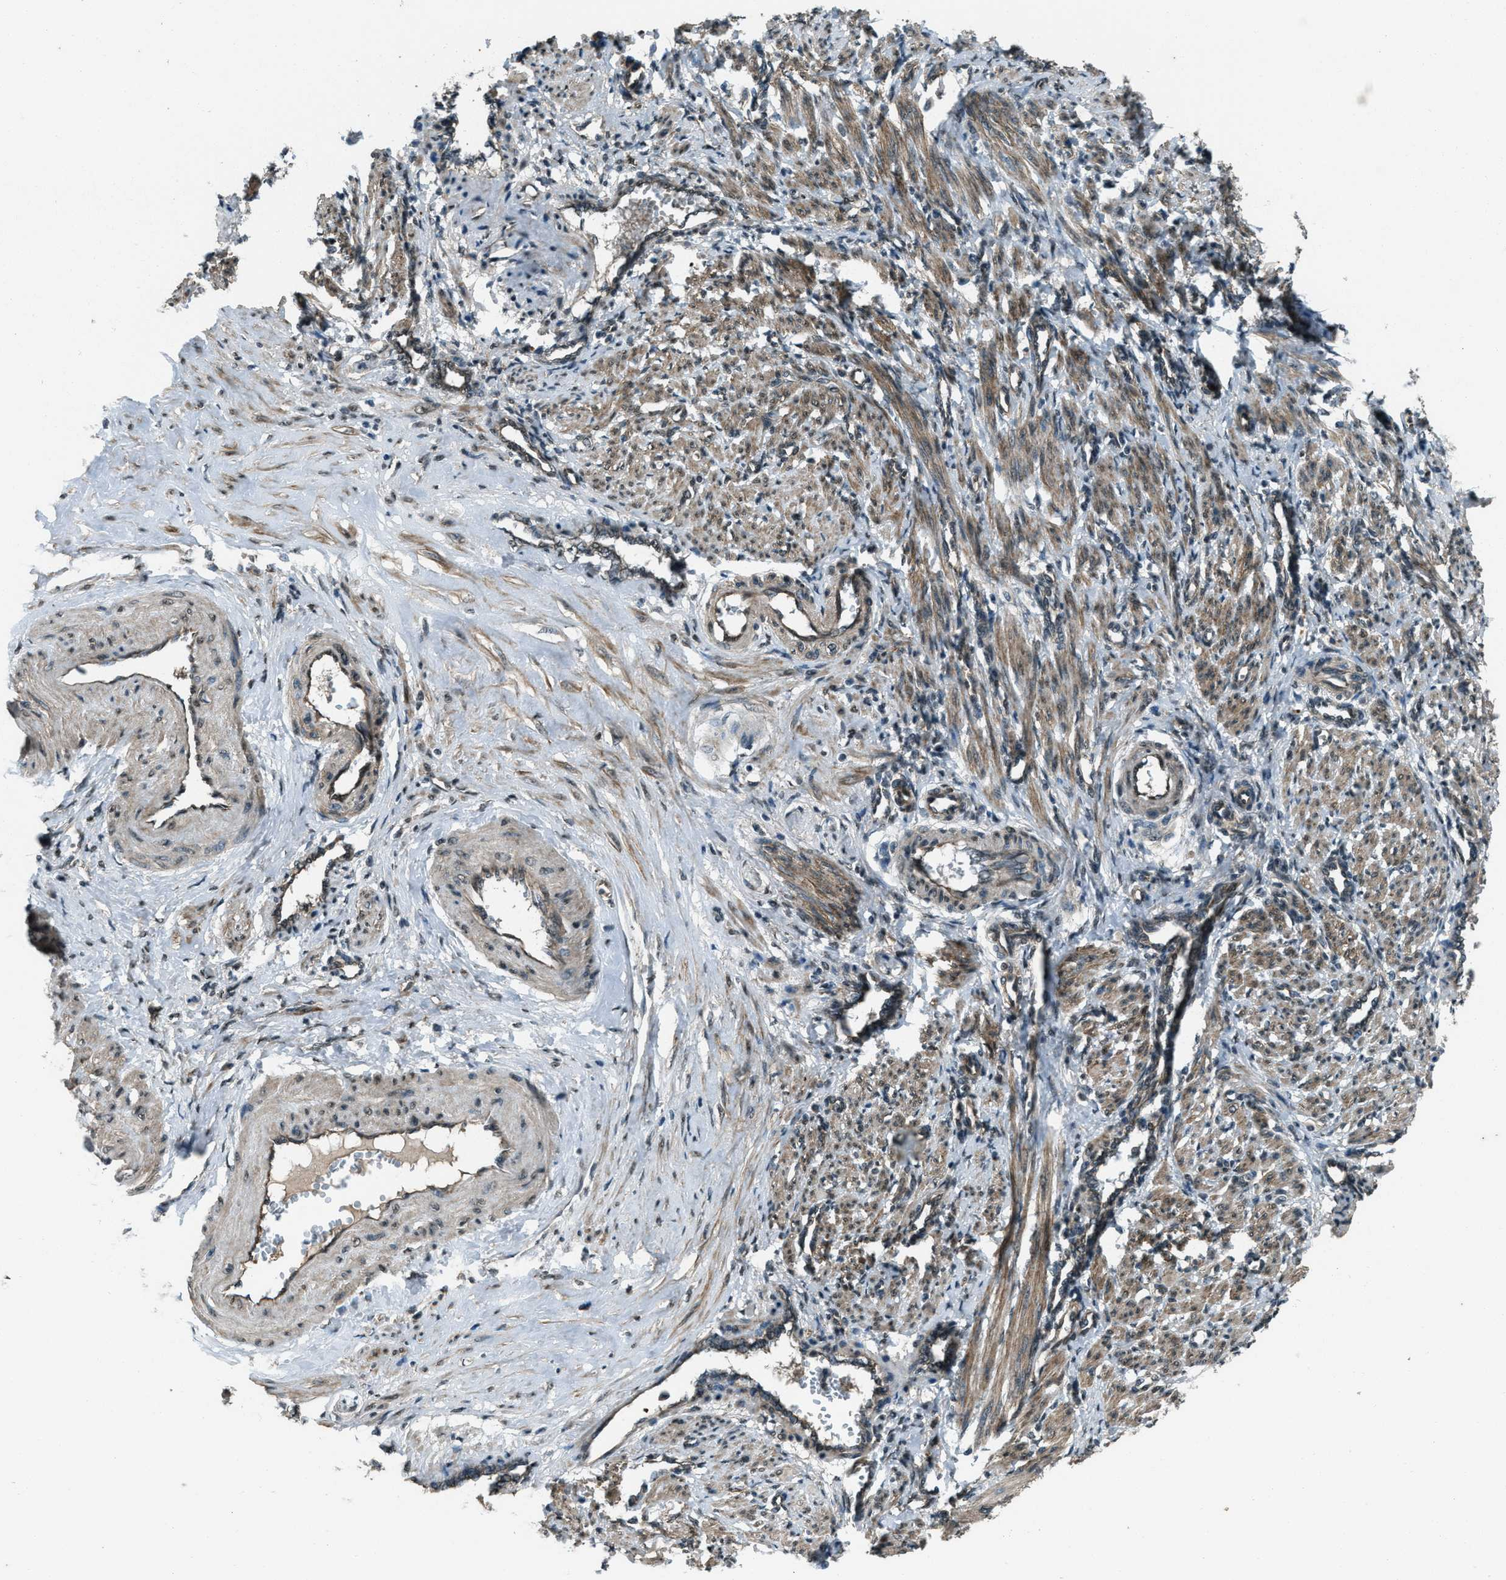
{"staining": {"intensity": "moderate", "quantity": ">75%", "location": "cytoplasmic/membranous"}, "tissue": "smooth muscle", "cell_type": "Smooth muscle cells", "image_type": "normal", "snomed": [{"axis": "morphology", "description": "Normal tissue, NOS"}, {"axis": "topography", "description": "Endometrium"}], "caption": "IHC photomicrograph of benign smooth muscle: human smooth muscle stained using IHC exhibits medium levels of moderate protein expression localized specifically in the cytoplasmic/membranous of smooth muscle cells, appearing as a cytoplasmic/membranous brown color.", "gene": "SVIL", "patient": {"sex": "female", "age": 33}}